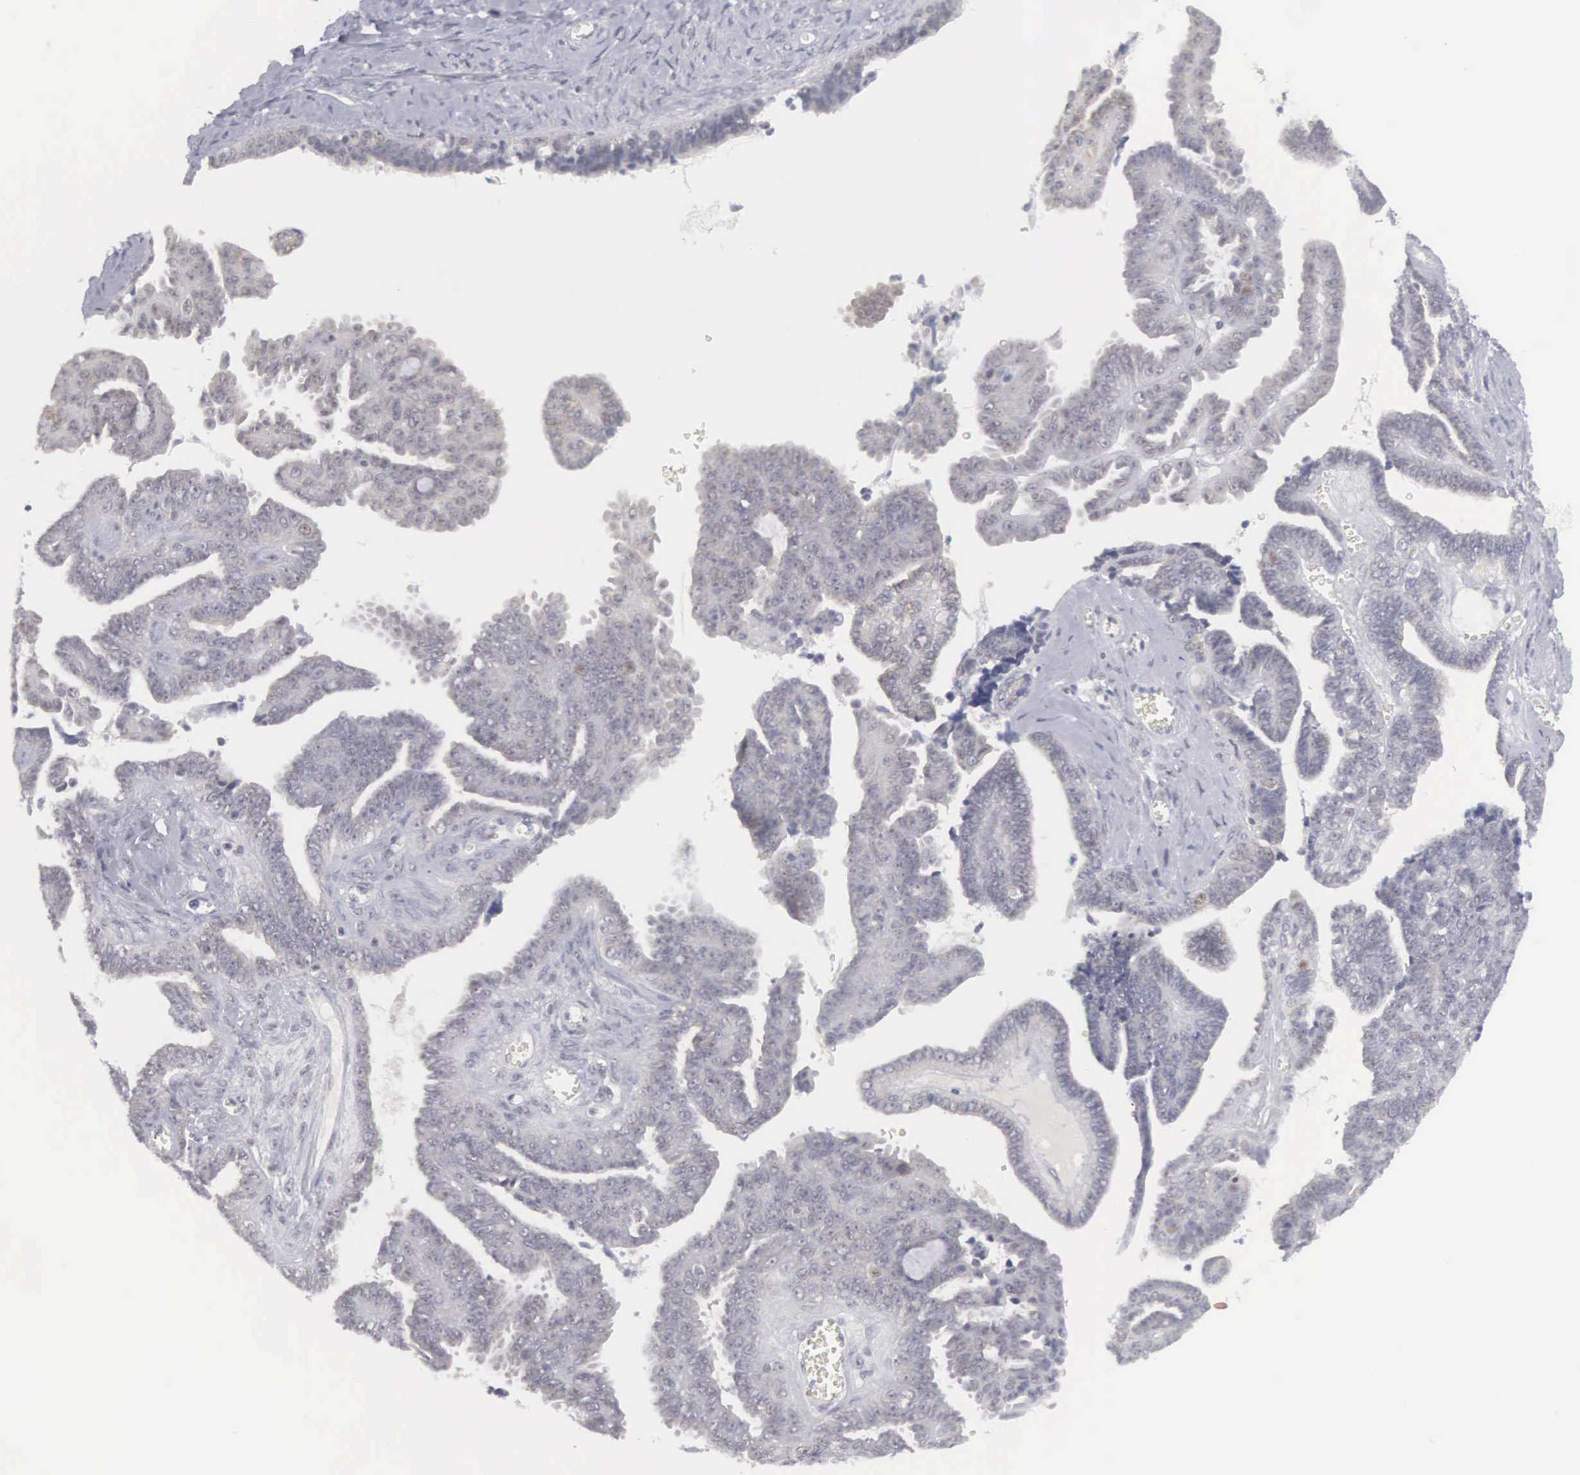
{"staining": {"intensity": "negative", "quantity": "none", "location": "none"}, "tissue": "ovarian cancer", "cell_type": "Tumor cells", "image_type": "cancer", "snomed": [{"axis": "morphology", "description": "Cystadenocarcinoma, serous, NOS"}, {"axis": "topography", "description": "Ovary"}], "caption": "Immunohistochemistry of human ovarian cancer (serous cystadenocarcinoma) demonstrates no positivity in tumor cells.", "gene": "MNAT1", "patient": {"sex": "female", "age": 71}}